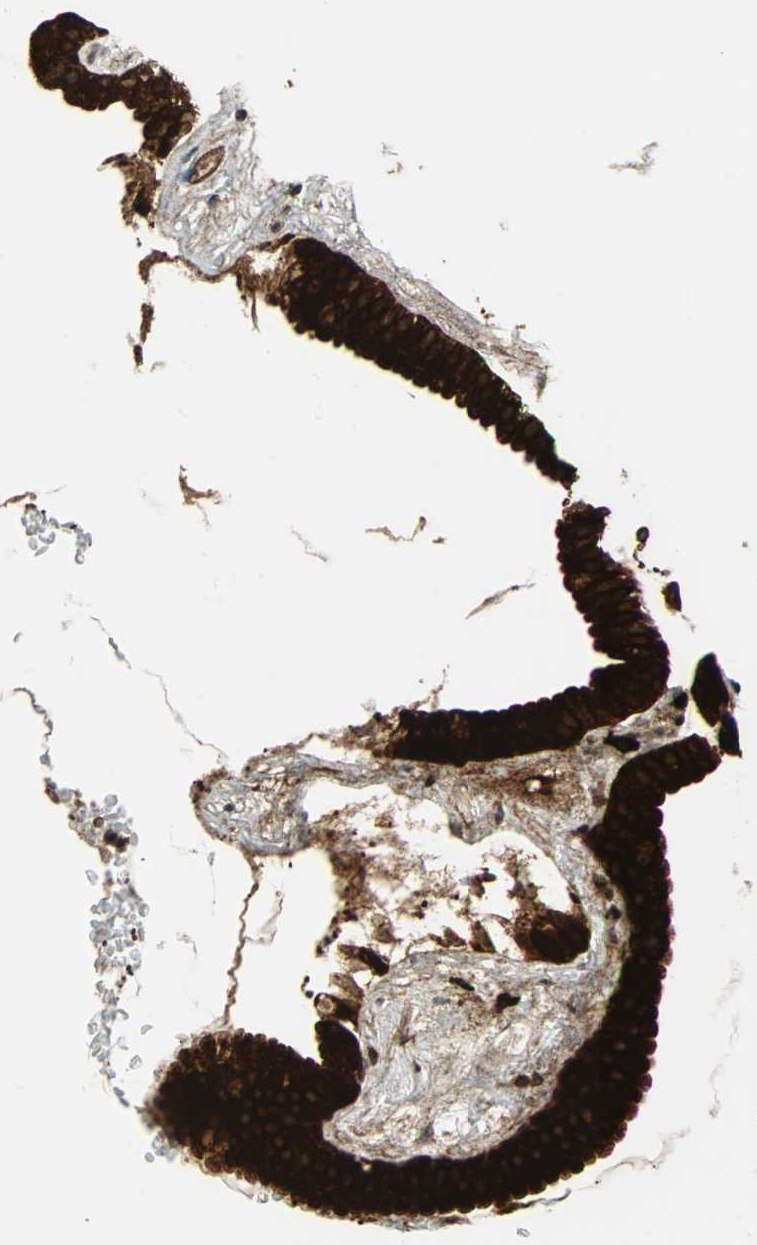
{"staining": {"intensity": "strong", "quantity": ">75%", "location": "cytoplasmic/membranous"}, "tissue": "gallbladder", "cell_type": "Glandular cells", "image_type": "normal", "snomed": [{"axis": "morphology", "description": "Normal tissue, NOS"}, {"axis": "topography", "description": "Gallbladder"}], "caption": "Immunohistochemistry staining of unremarkable gallbladder, which displays high levels of strong cytoplasmic/membranous positivity in about >75% of glandular cells indicating strong cytoplasmic/membranous protein staining. The staining was performed using DAB (3,3'-diaminobenzidine) (brown) for protein detection and nuclei were counterstained in hematoxylin (blue).", "gene": "TUBA4A", "patient": {"sex": "female", "age": 64}}